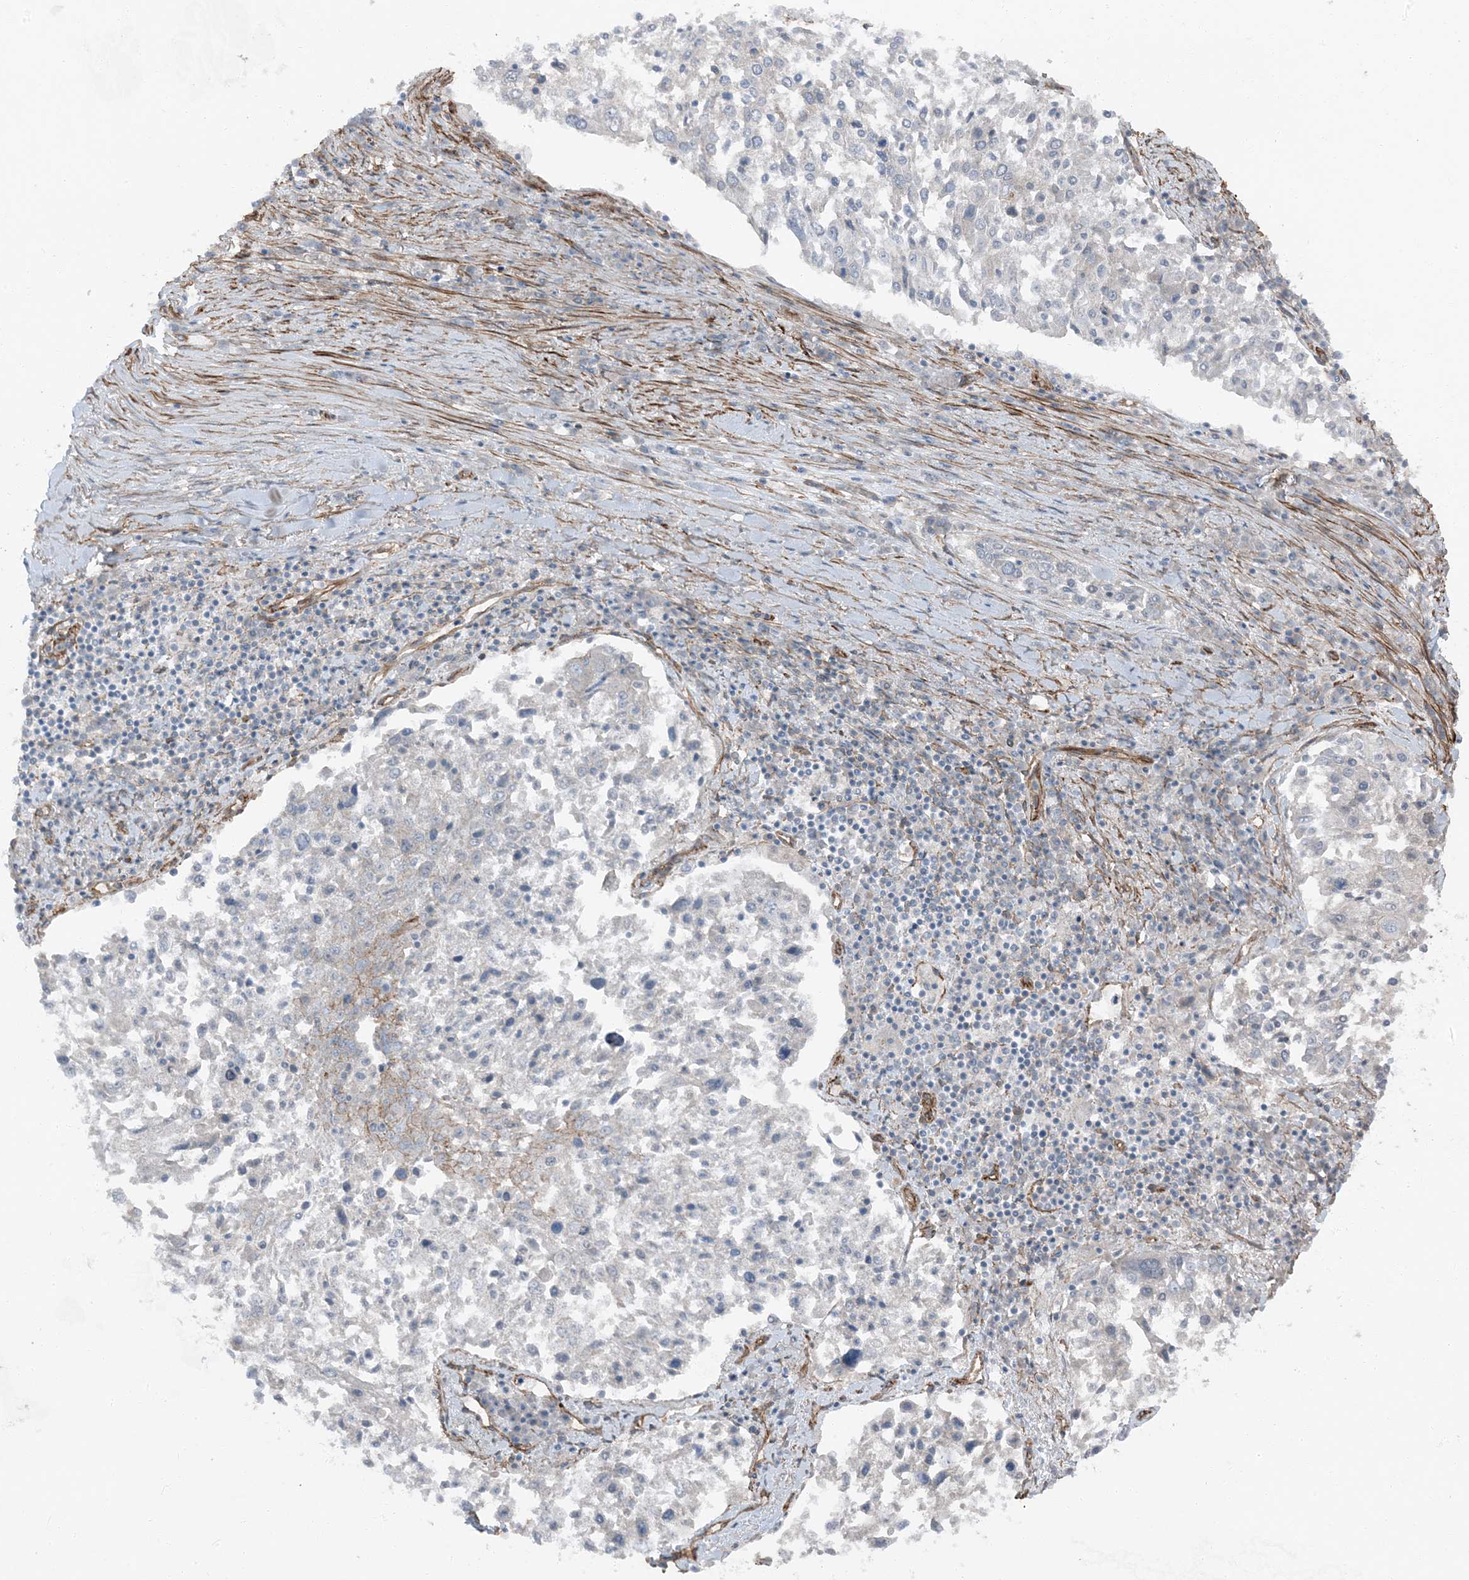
{"staining": {"intensity": "negative", "quantity": "none", "location": "none"}, "tissue": "lung cancer", "cell_type": "Tumor cells", "image_type": "cancer", "snomed": [{"axis": "morphology", "description": "Squamous cell carcinoma, NOS"}, {"axis": "topography", "description": "Lung"}], "caption": "Immunohistochemical staining of lung cancer (squamous cell carcinoma) displays no significant expression in tumor cells.", "gene": "ZFP90", "patient": {"sex": "male", "age": 65}}